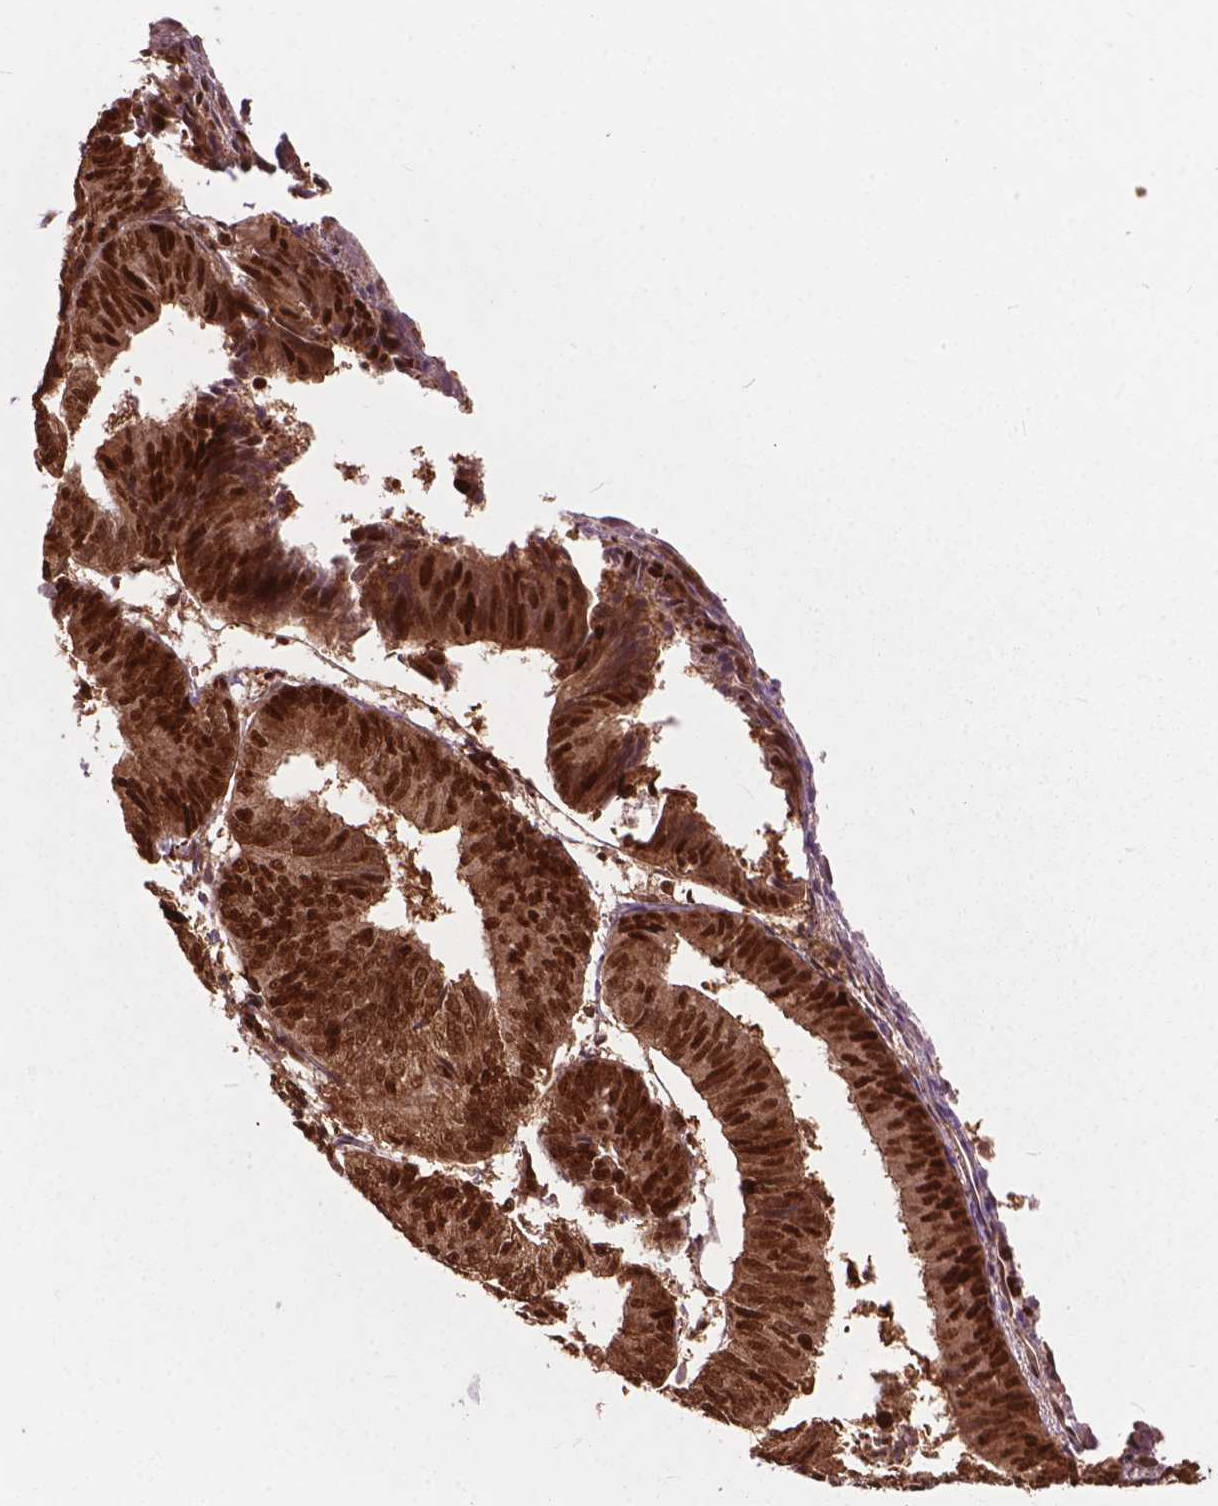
{"staining": {"intensity": "strong", "quantity": ">75%", "location": "nuclear"}, "tissue": "endometrium", "cell_type": "Cells in endometrial stroma", "image_type": "normal", "snomed": [{"axis": "morphology", "description": "Normal tissue, NOS"}, {"axis": "topography", "description": "Endometrium"}], "caption": "High-power microscopy captured an immunohistochemistry micrograph of normal endometrium, revealing strong nuclear expression in about >75% of cells in endometrial stroma.", "gene": "ANP32A", "patient": {"sex": "female", "age": 50}}